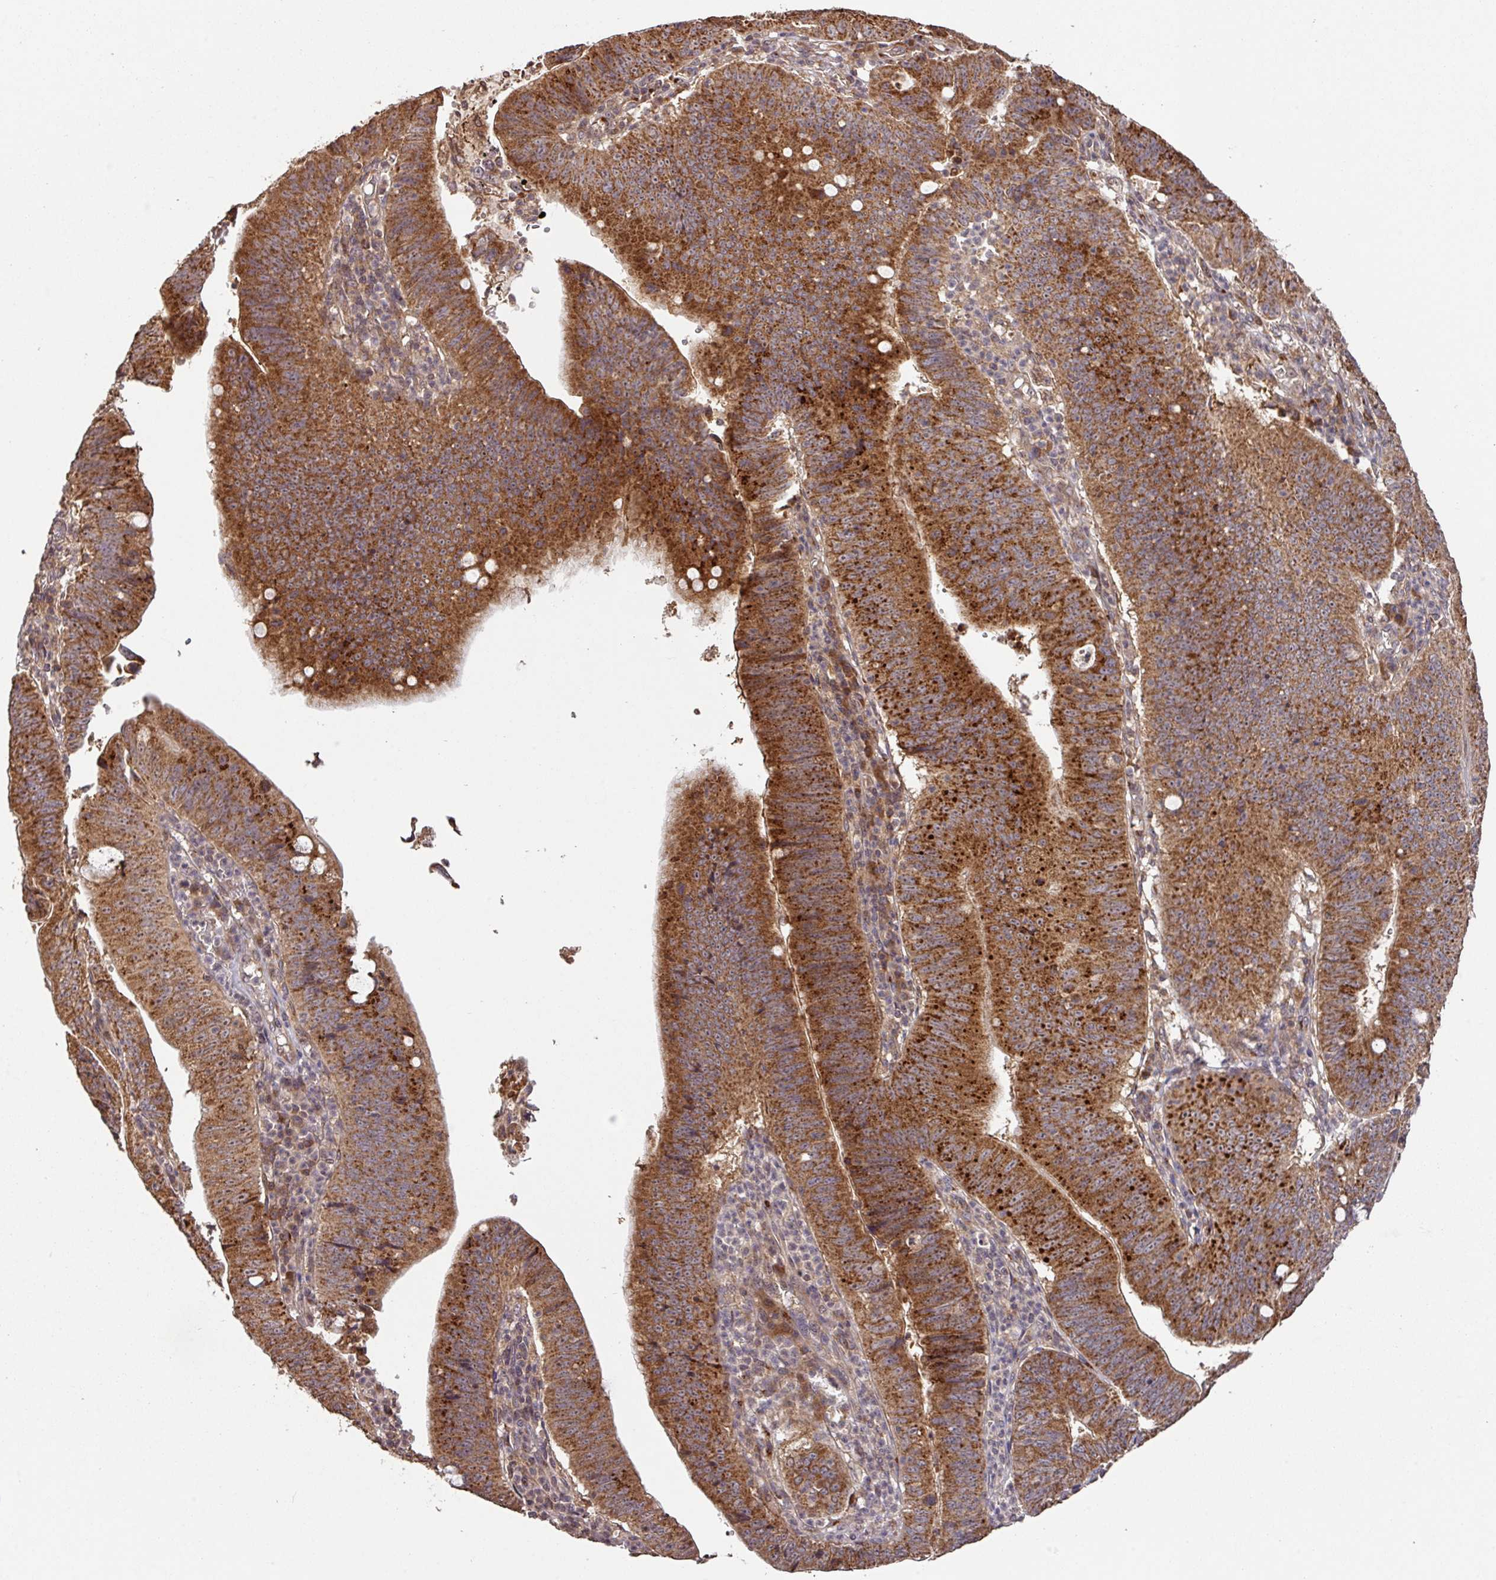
{"staining": {"intensity": "strong", "quantity": ">75%", "location": "cytoplasmic/membranous"}, "tissue": "stomach cancer", "cell_type": "Tumor cells", "image_type": "cancer", "snomed": [{"axis": "morphology", "description": "Adenocarcinoma, NOS"}, {"axis": "topography", "description": "Stomach"}], "caption": "Adenocarcinoma (stomach) tissue demonstrates strong cytoplasmic/membranous expression in about >75% of tumor cells, visualized by immunohistochemistry.", "gene": "MRRF", "patient": {"sex": "male", "age": 59}}